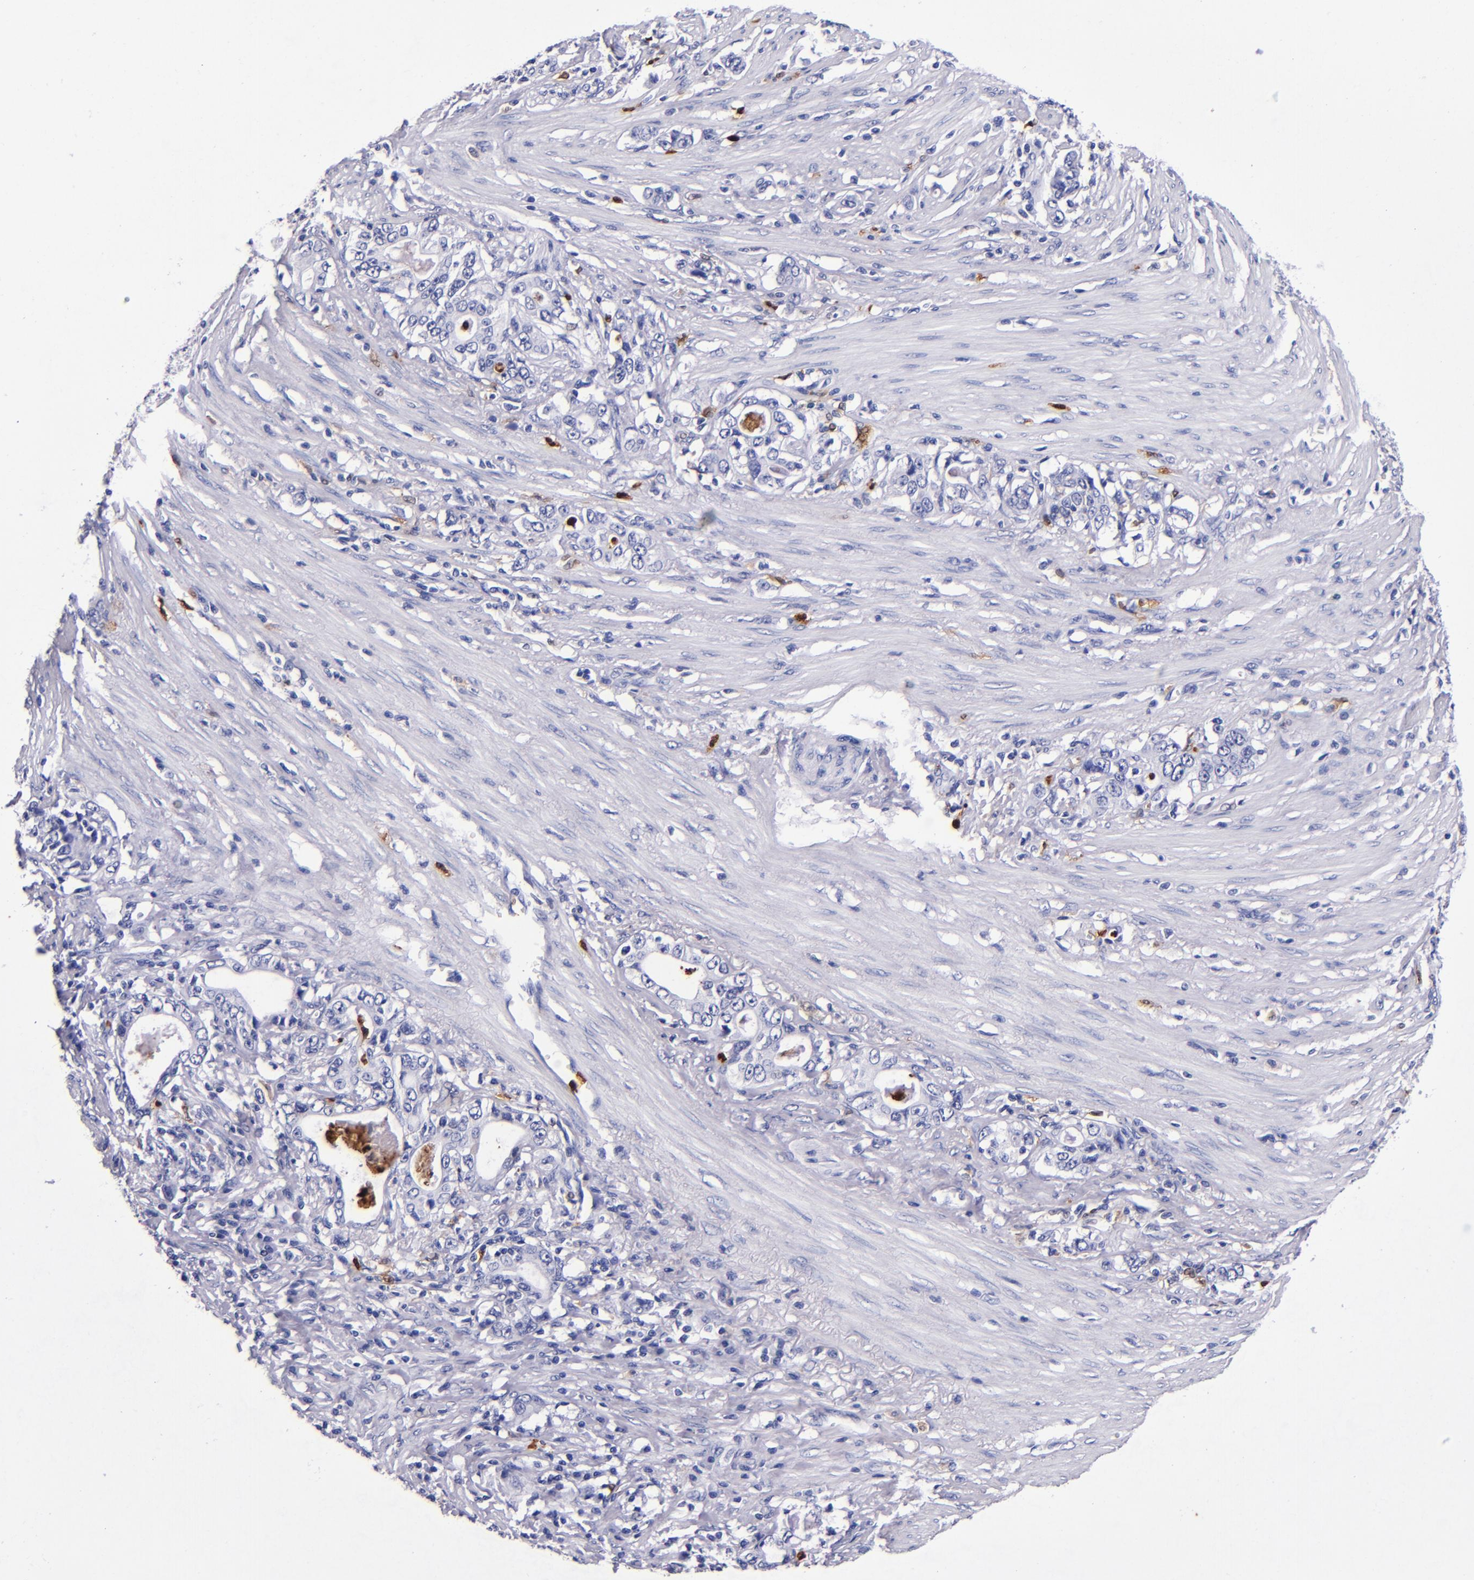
{"staining": {"intensity": "negative", "quantity": "none", "location": "none"}, "tissue": "stomach cancer", "cell_type": "Tumor cells", "image_type": "cancer", "snomed": [{"axis": "morphology", "description": "Adenocarcinoma, NOS"}, {"axis": "topography", "description": "Stomach, lower"}], "caption": "Image shows no significant protein expression in tumor cells of stomach cancer.", "gene": "S100A8", "patient": {"sex": "female", "age": 72}}